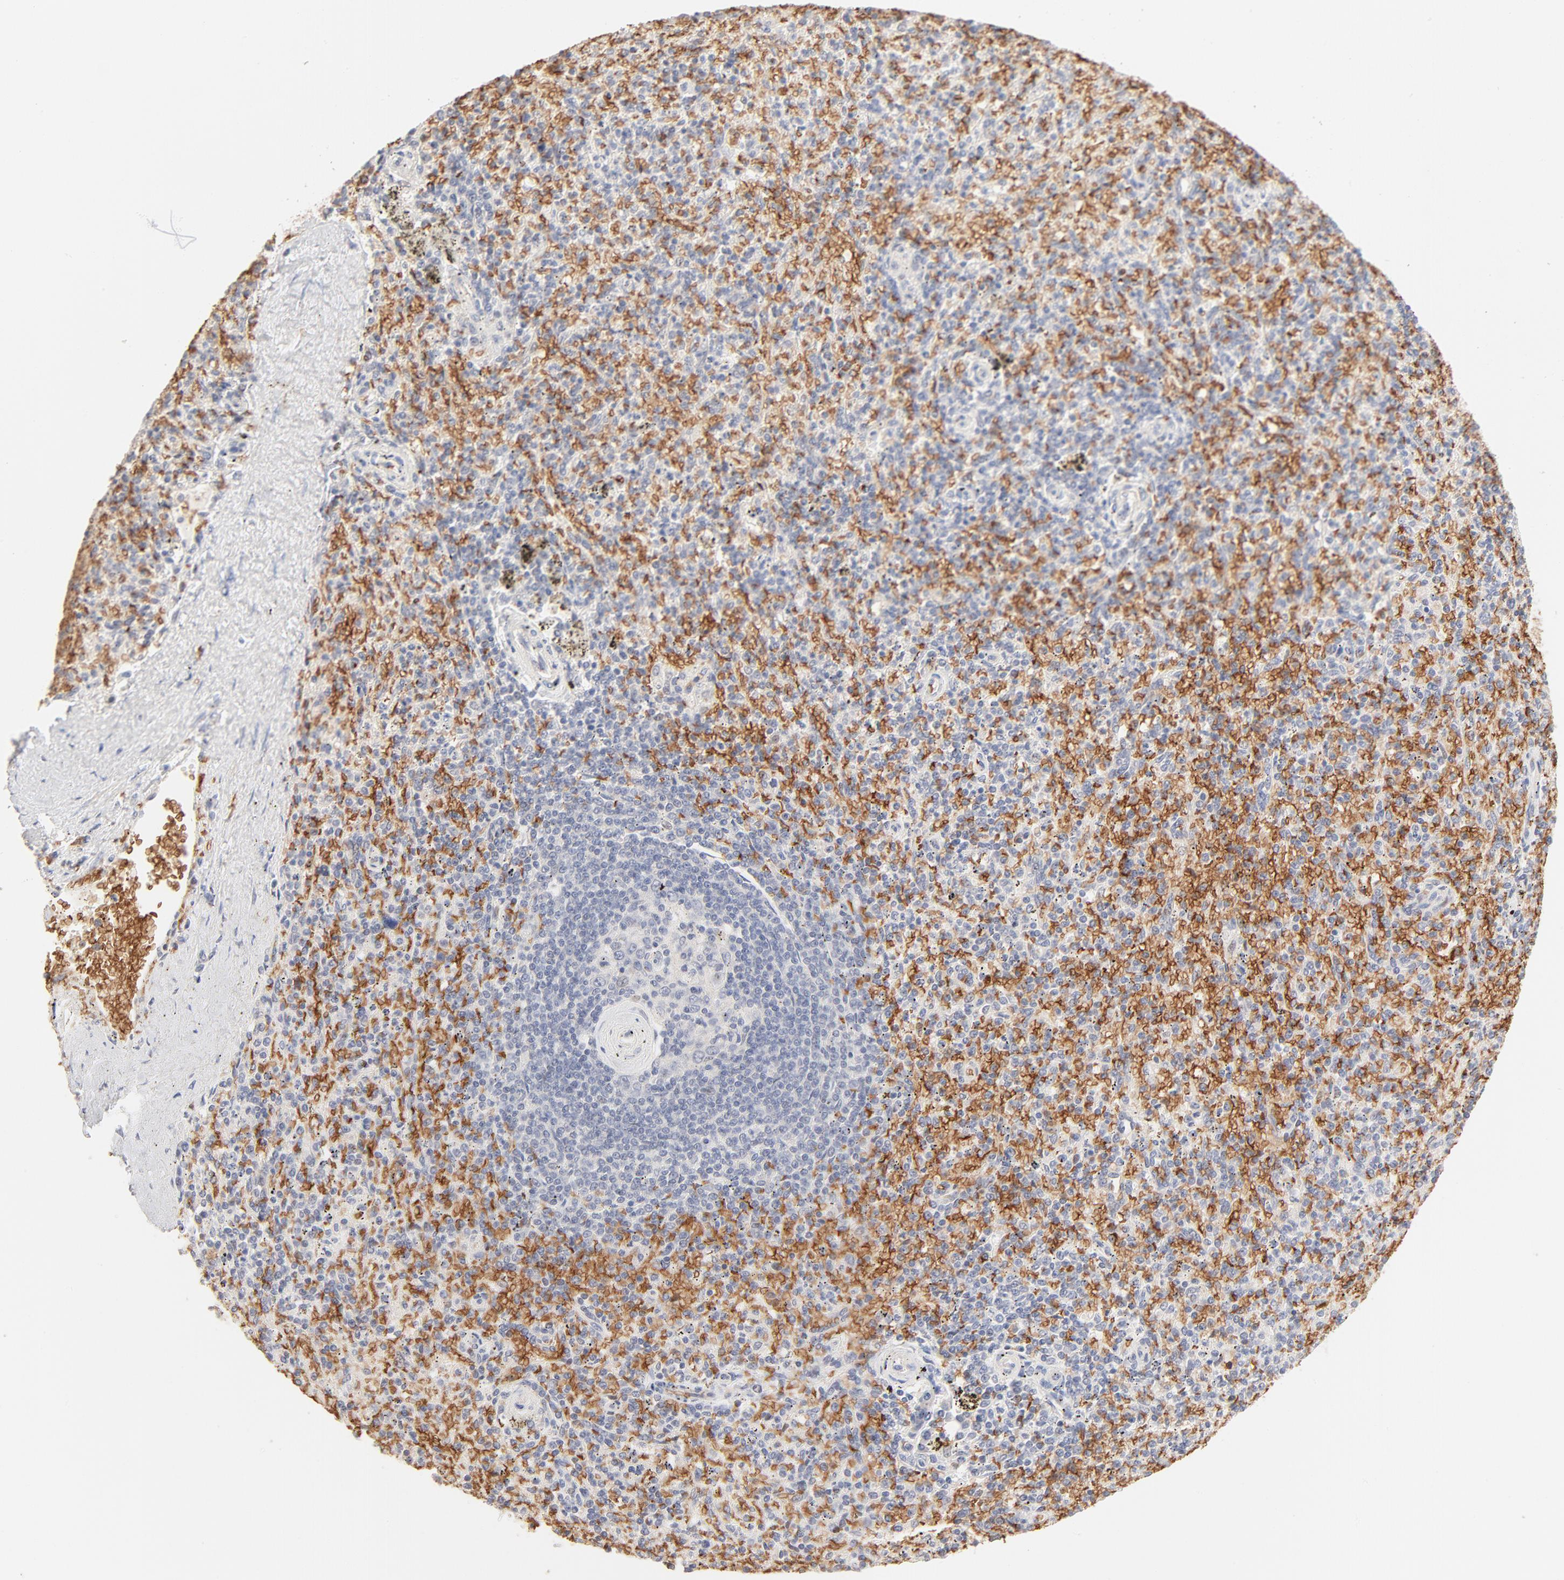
{"staining": {"intensity": "negative", "quantity": "none", "location": "none"}, "tissue": "spleen", "cell_type": "Cells in red pulp", "image_type": "normal", "snomed": [{"axis": "morphology", "description": "Normal tissue, NOS"}, {"axis": "topography", "description": "Spleen"}], "caption": "Immunohistochemistry (IHC) micrograph of unremarkable spleen stained for a protein (brown), which reveals no expression in cells in red pulp.", "gene": "SPTB", "patient": {"sex": "female", "age": 43}}